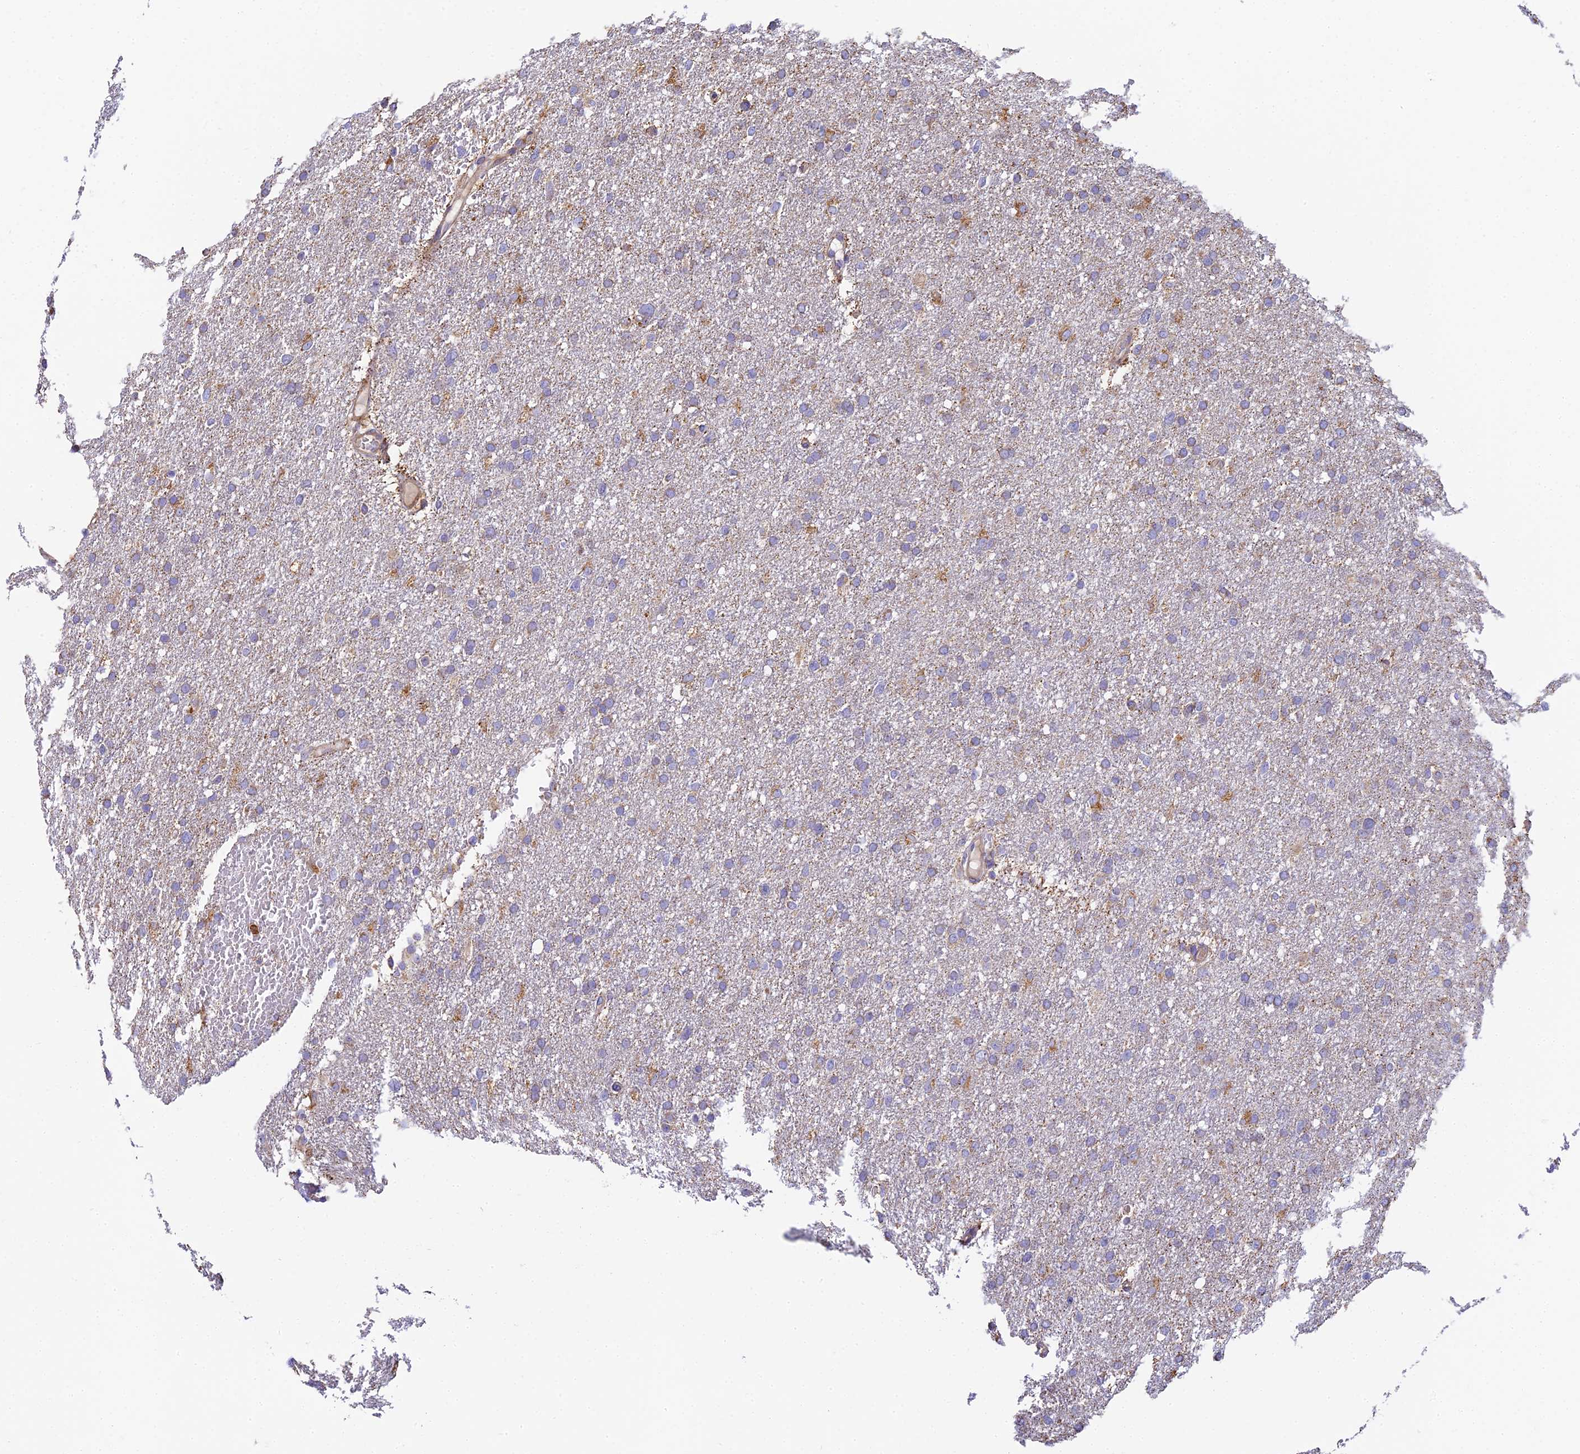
{"staining": {"intensity": "weak", "quantity": "25%-75%", "location": "cytoplasmic/membranous"}, "tissue": "glioma", "cell_type": "Tumor cells", "image_type": "cancer", "snomed": [{"axis": "morphology", "description": "Glioma, malignant, High grade"}, {"axis": "topography", "description": "Cerebral cortex"}], "caption": "DAB immunohistochemical staining of human malignant glioma (high-grade) demonstrates weak cytoplasmic/membranous protein staining in approximately 25%-75% of tumor cells.", "gene": "CLCN7", "patient": {"sex": "female", "age": 36}}